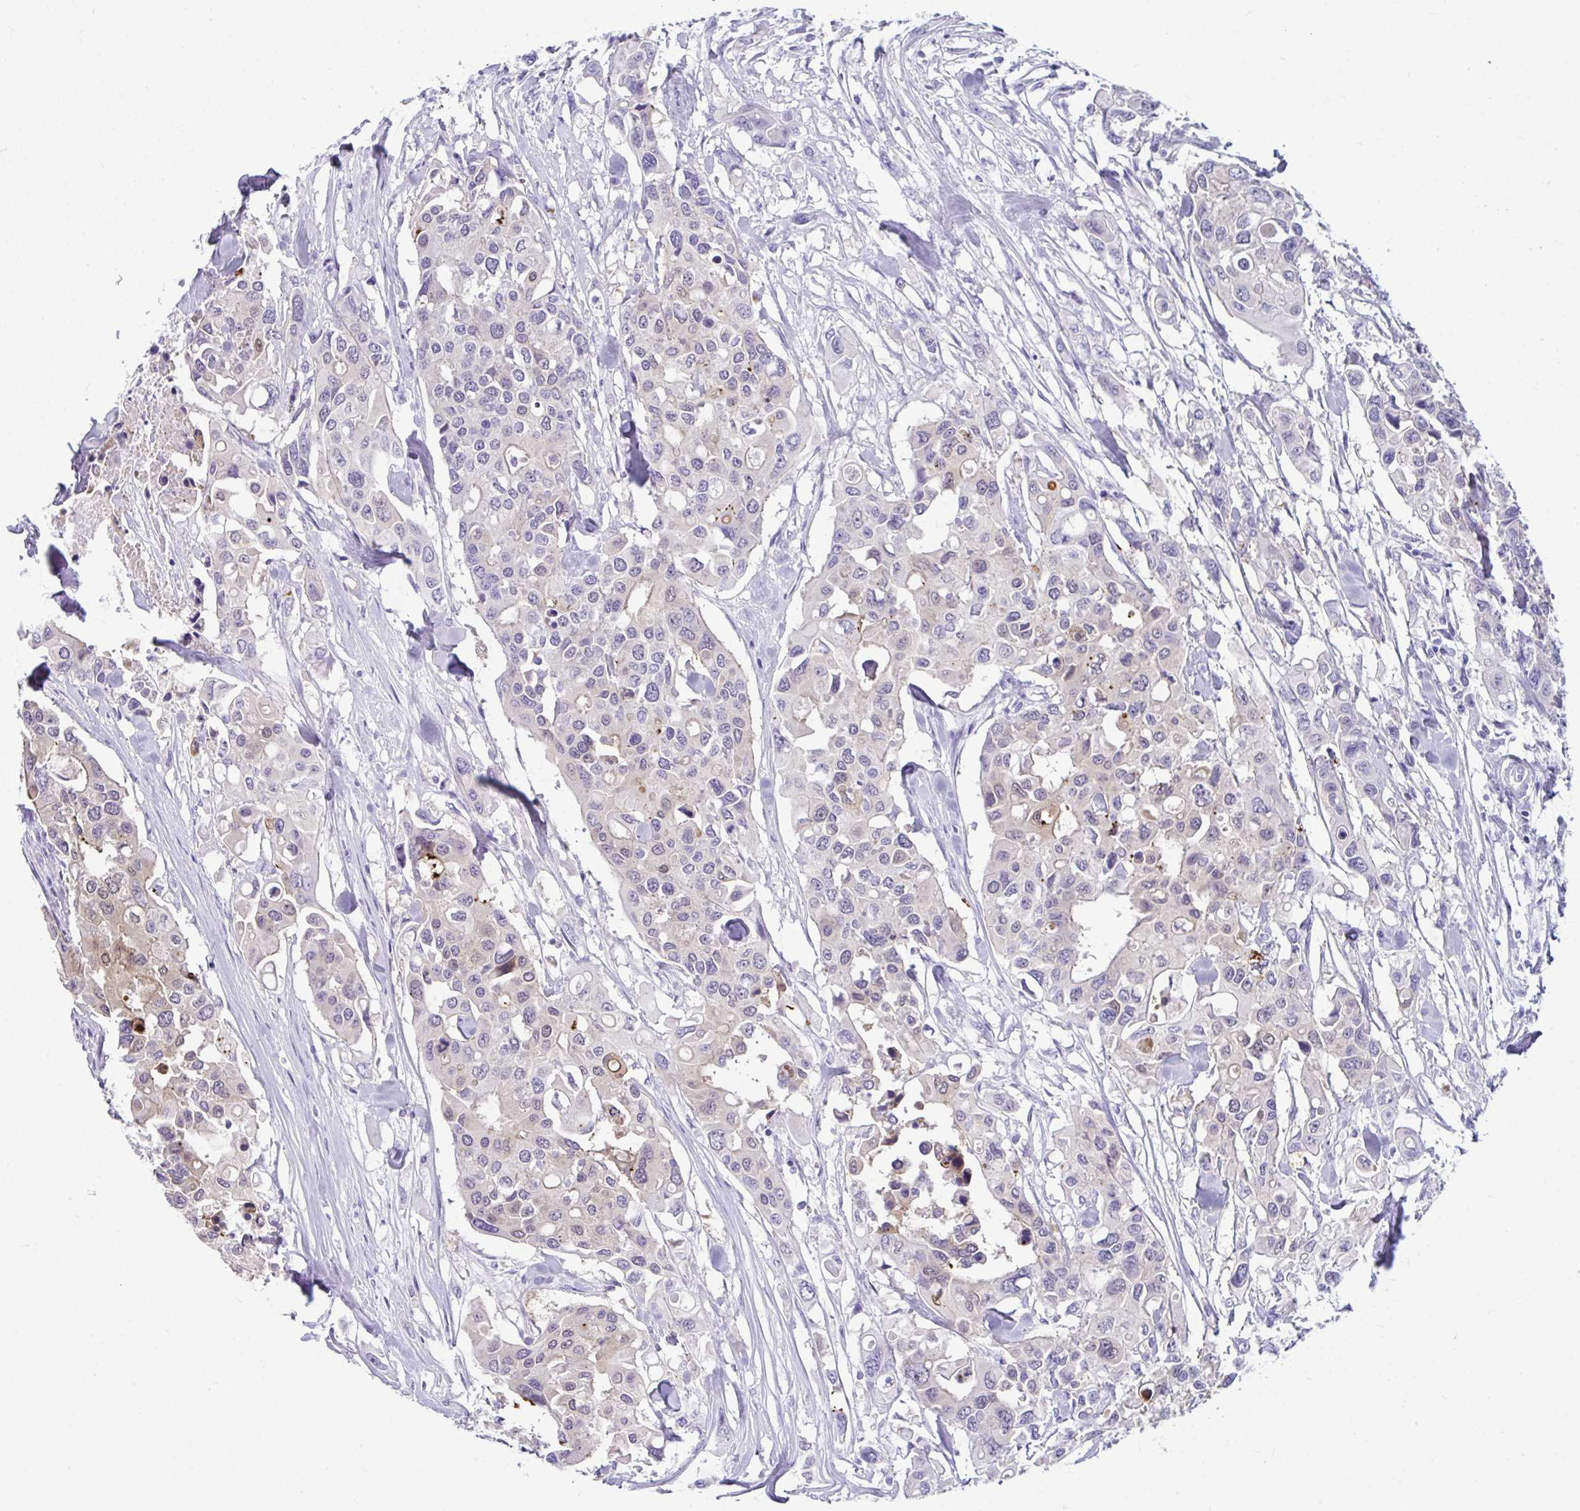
{"staining": {"intensity": "negative", "quantity": "none", "location": "none"}, "tissue": "colorectal cancer", "cell_type": "Tumor cells", "image_type": "cancer", "snomed": [{"axis": "morphology", "description": "Adenocarcinoma, NOS"}, {"axis": "topography", "description": "Colon"}], "caption": "The image reveals no staining of tumor cells in colorectal adenocarcinoma. (Stains: DAB IHC with hematoxylin counter stain, Microscopy: brightfield microscopy at high magnification).", "gene": "LGALS4", "patient": {"sex": "male", "age": 77}}